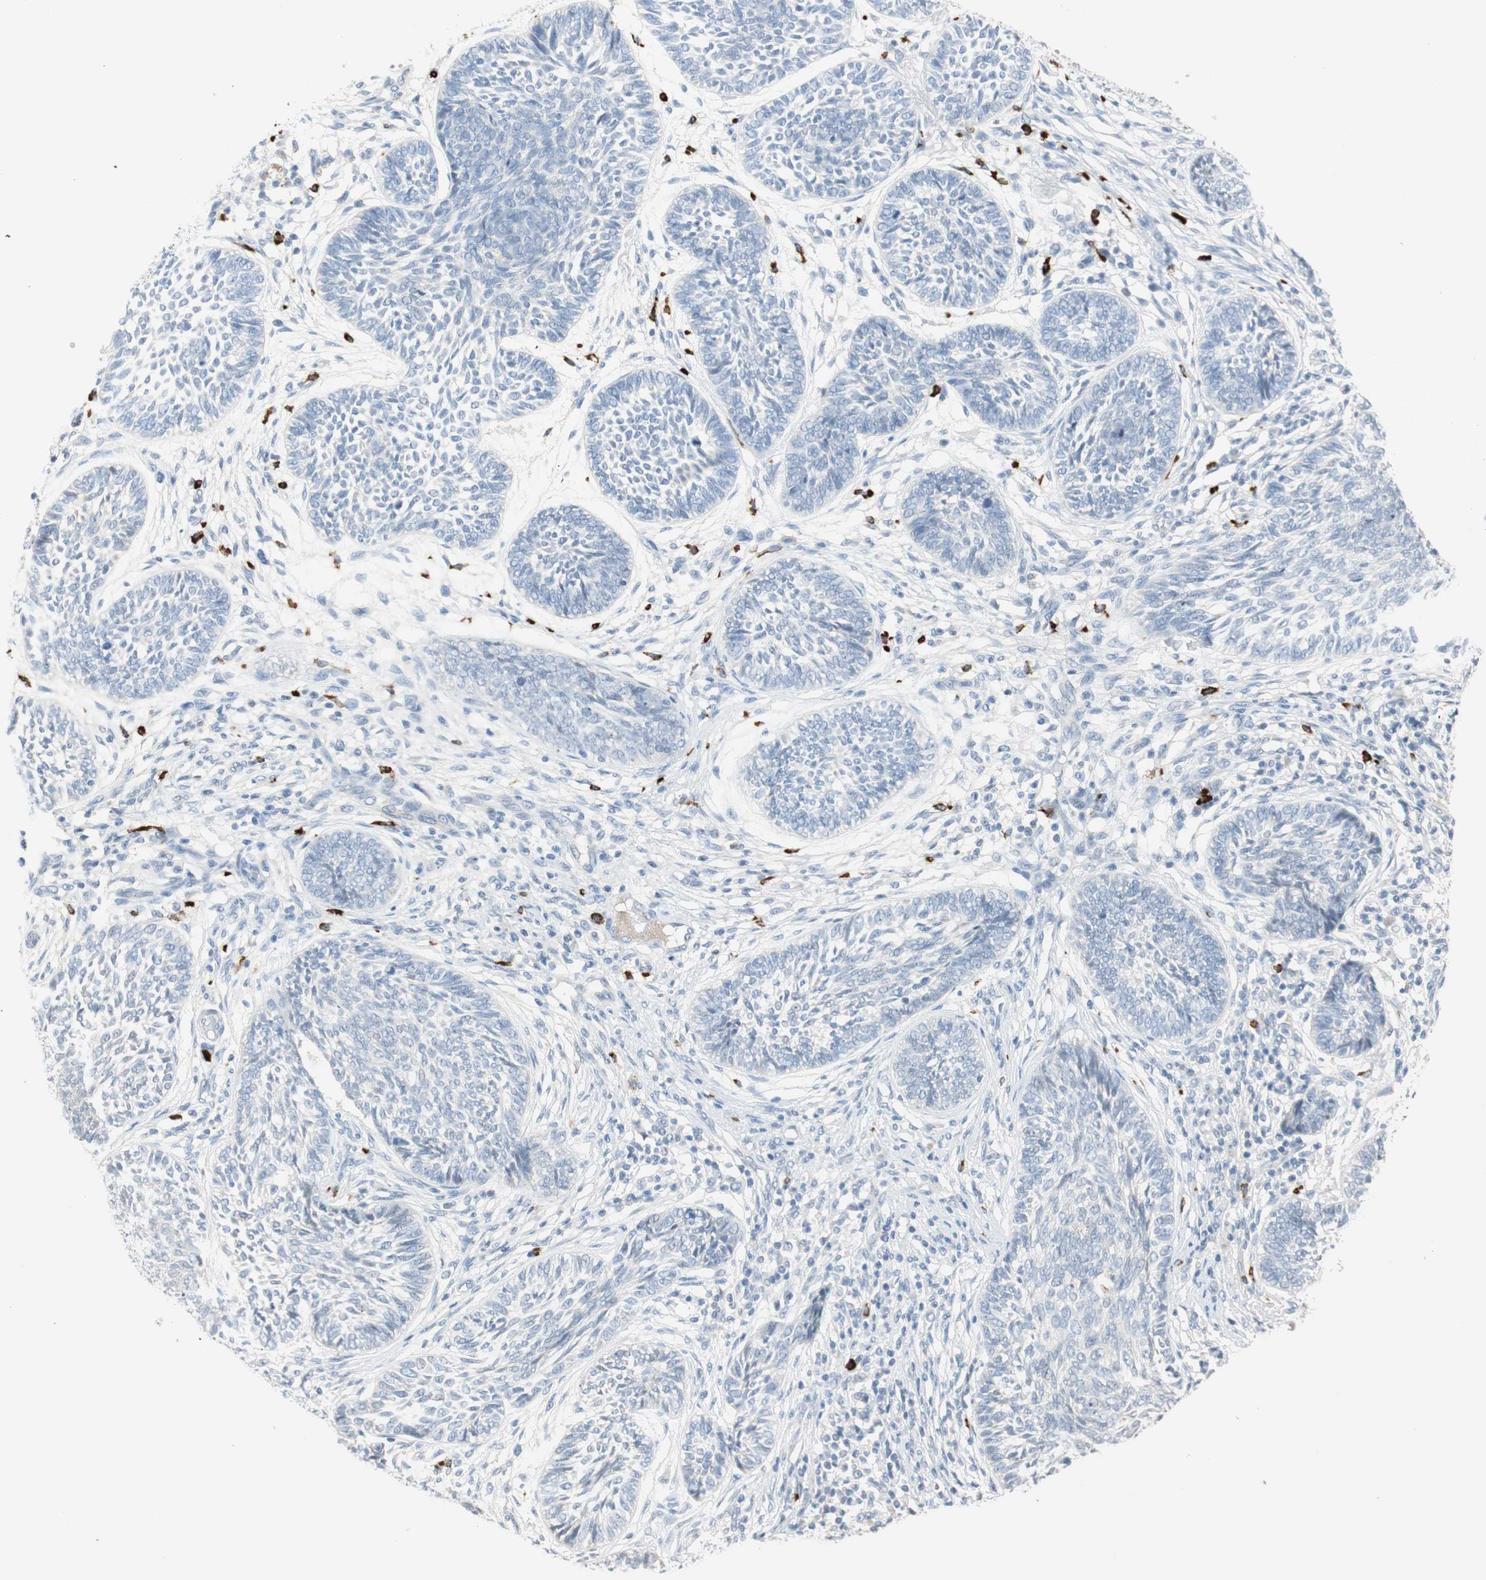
{"staining": {"intensity": "negative", "quantity": "none", "location": "none"}, "tissue": "skin cancer", "cell_type": "Tumor cells", "image_type": "cancer", "snomed": [{"axis": "morphology", "description": "Papilloma, NOS"}, {"axis": "morphology", "description": "Basal cell carcinoma"}, {"axis": "topography", "description": "Skin"}], "caption": "Immunohistochemistry (IHC) micrograph of human skin cancer stained for a protein (brown), which reveals no expression in tumor cells.", "gene": "PDZK1", "patient": {"sex": "male", "age": 87}}